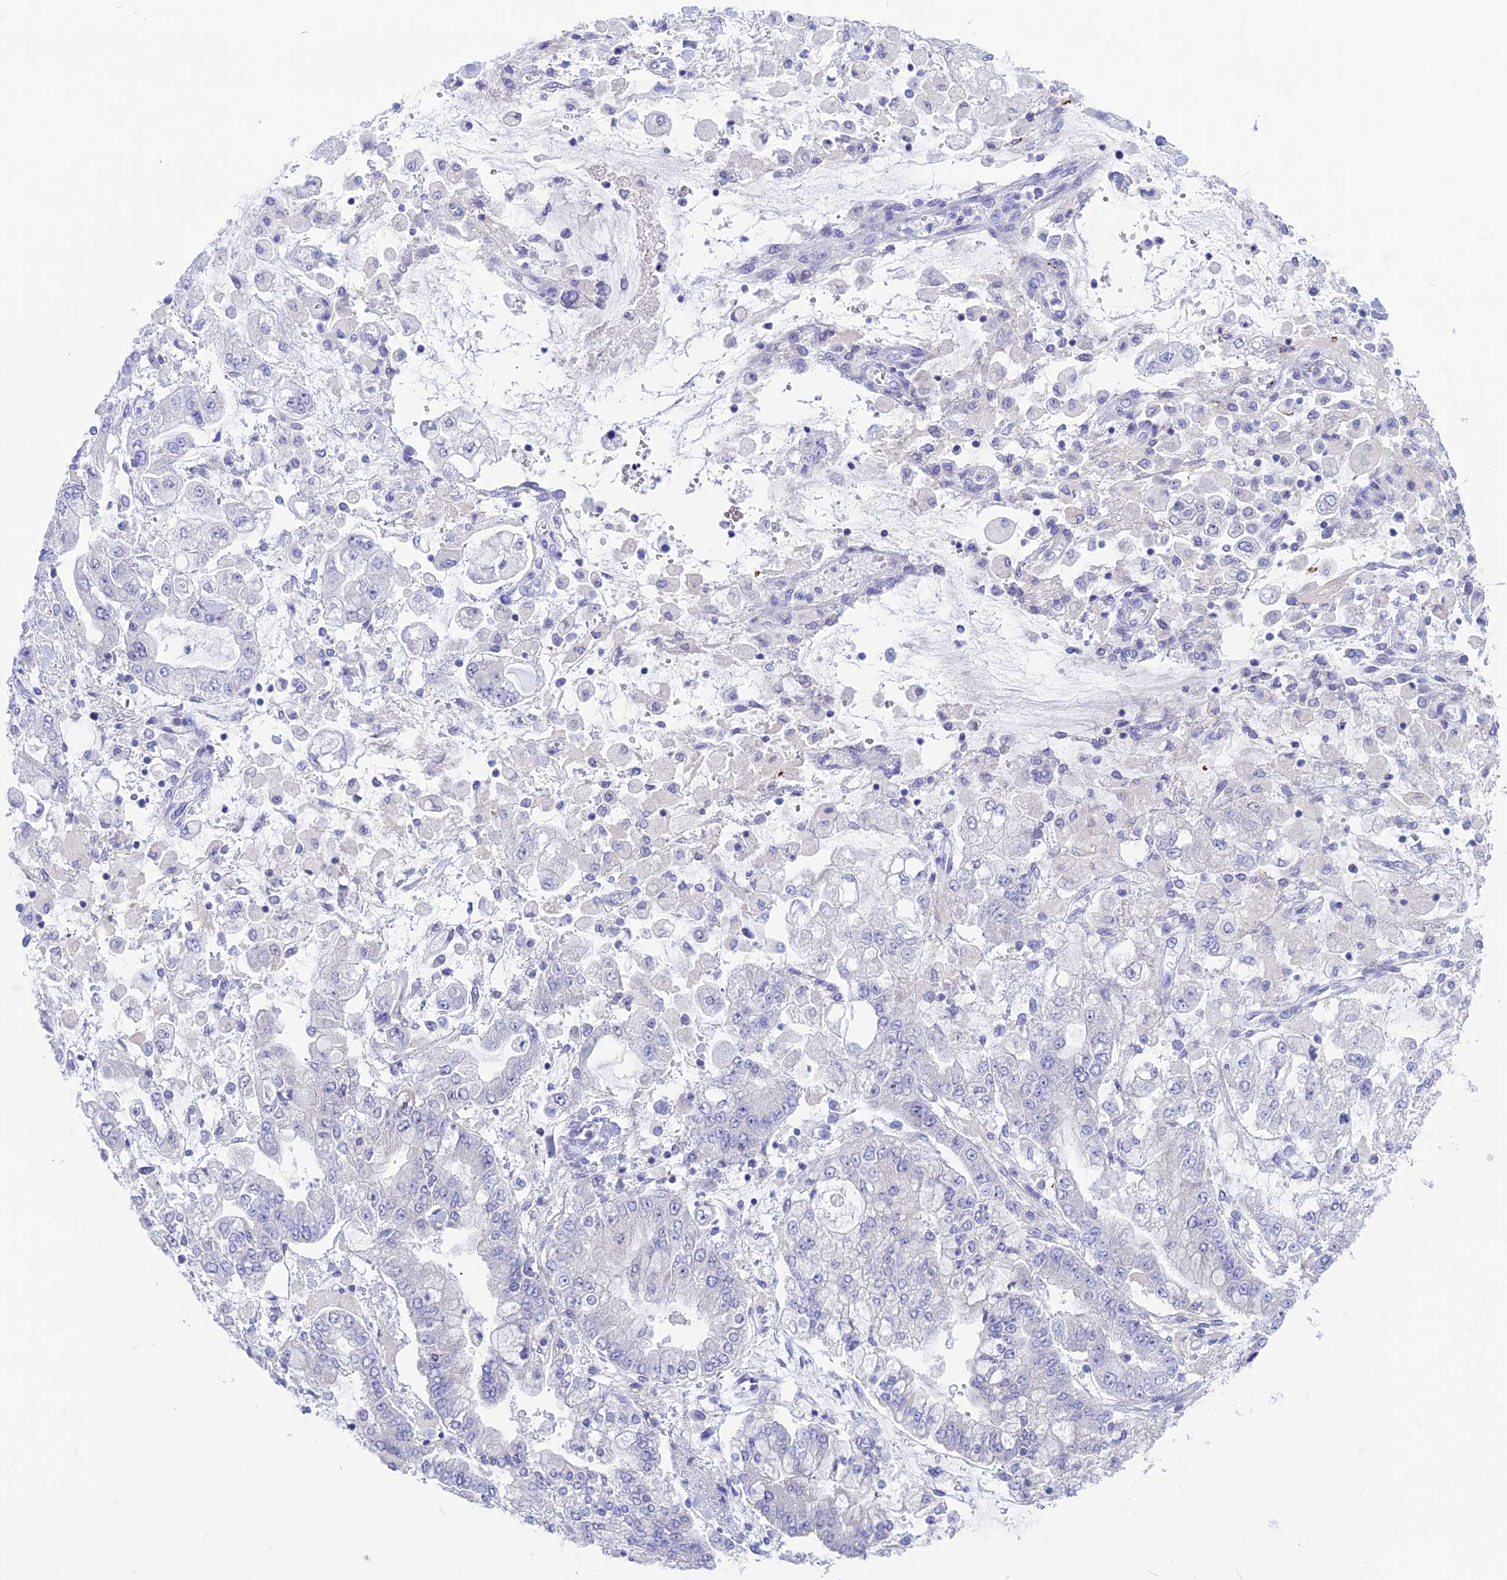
{"staining": {"intensity": "negative", "quantity": "none", "location": "none"}, "tissue": "stomach cancer", "cell_type": "Tumor cells", "image_type": "cancer", "snomed": [{"axis": "morphology", "description": "Normal tissue, NOS"}, {"axis": "morphology", "description": "Adenocarcinoma, NOS"}, {"axis": "topography", "description": "Stomach, upper"}, {"axis": "topography", "description": "Stomach"}], "caption": "Protein analysis of stomach cancer demonstrates no significant staining in tumor cells.", "gene": "SNTN", "patient": {"sex": "male", "age": 76}}